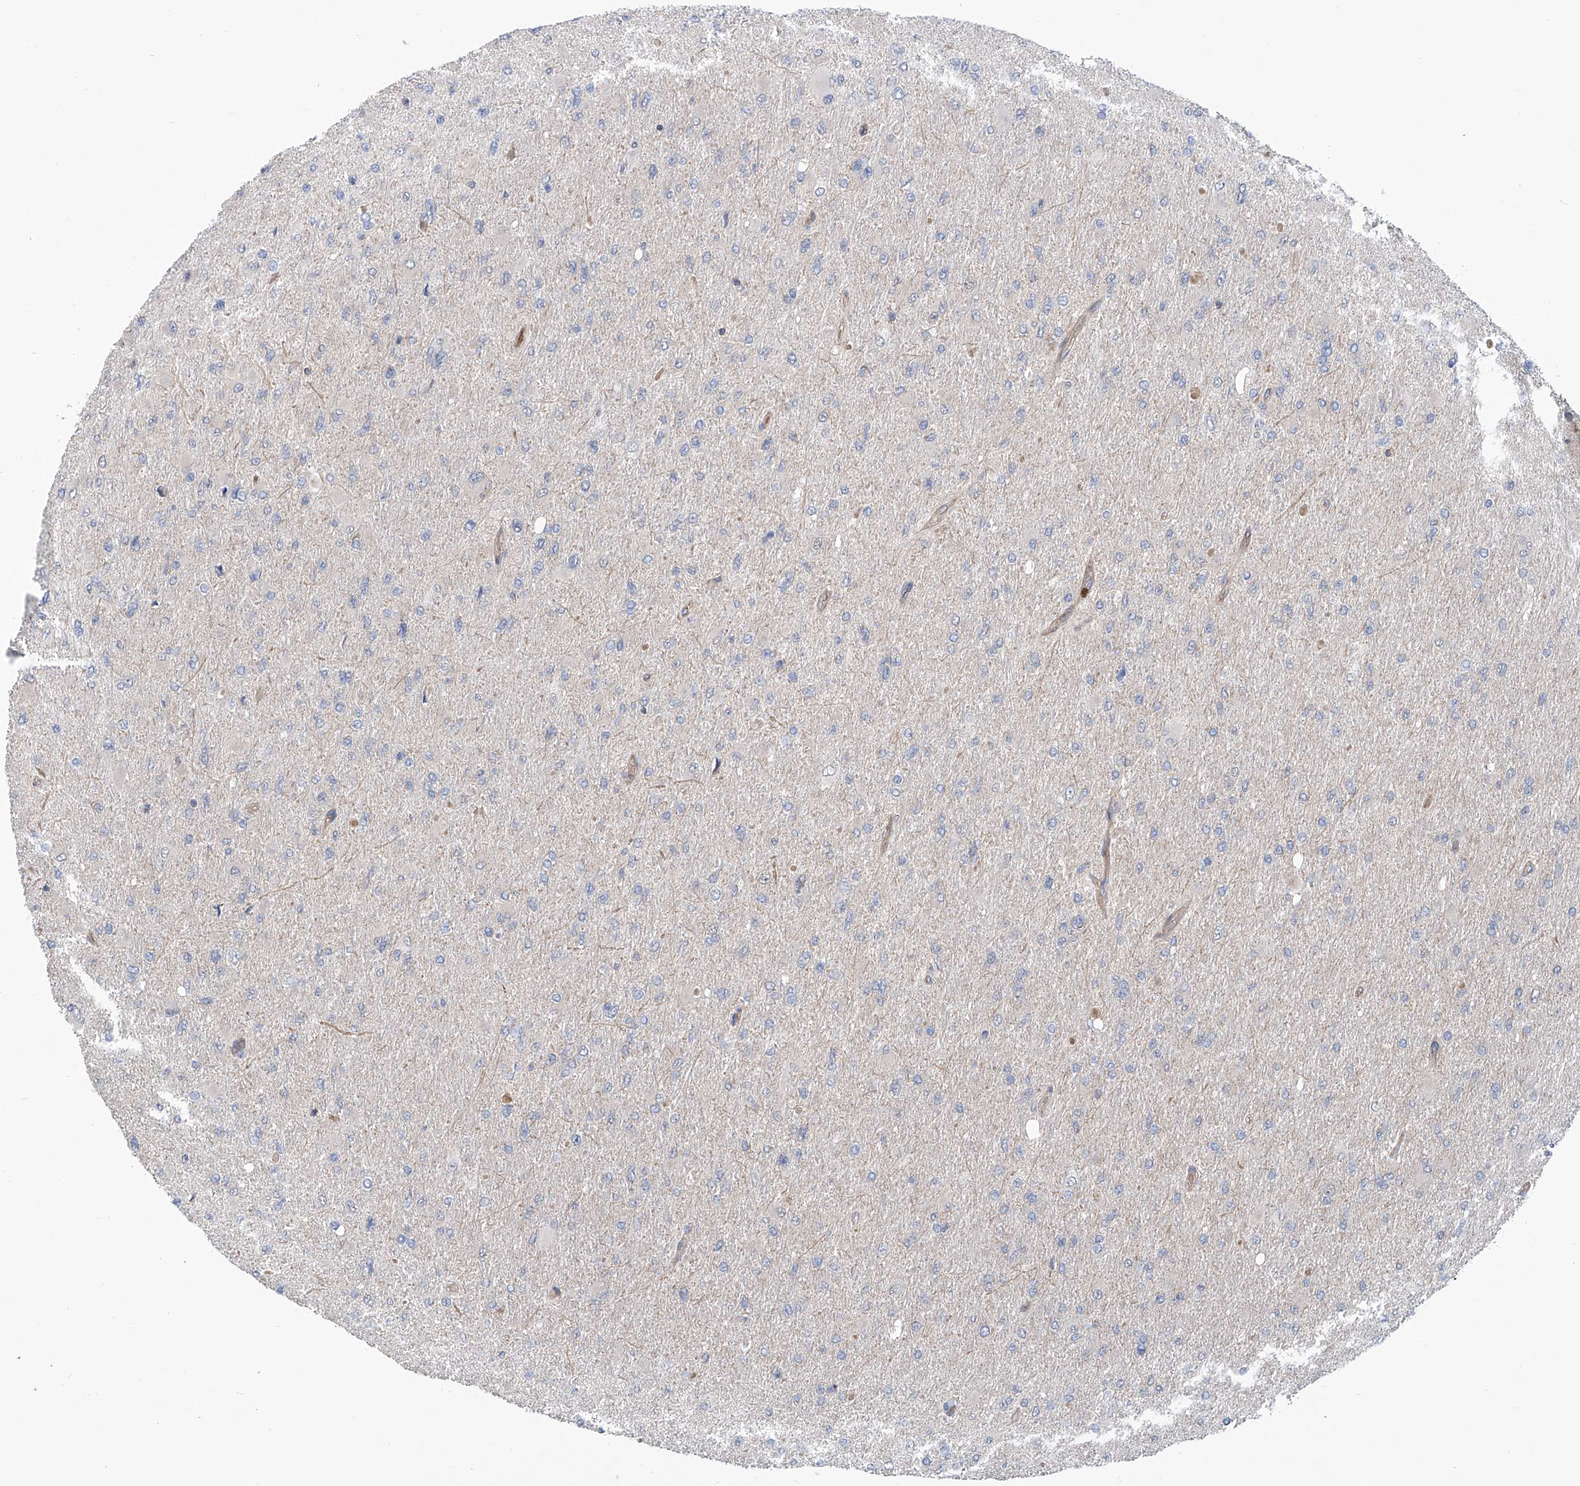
{"staining": {"intensity": "negative", "quantity": "none", "location": "none"}, "tissue": "glioma", "cell_type": "Tumor cells", "image_type": "cancer", "snomed": [{"axis": "morphology", "description": "Glioma, malignant, High grade"}, {"axis": "topography", "description": "Cerebral cortex"}], "caption": "Malignant glioma (high-grade) was stained to show a protein in brown. There is no significant expression in tumor cells.", "gene": "EIF2D", "patient": {"sex": "female", "age": 36}}